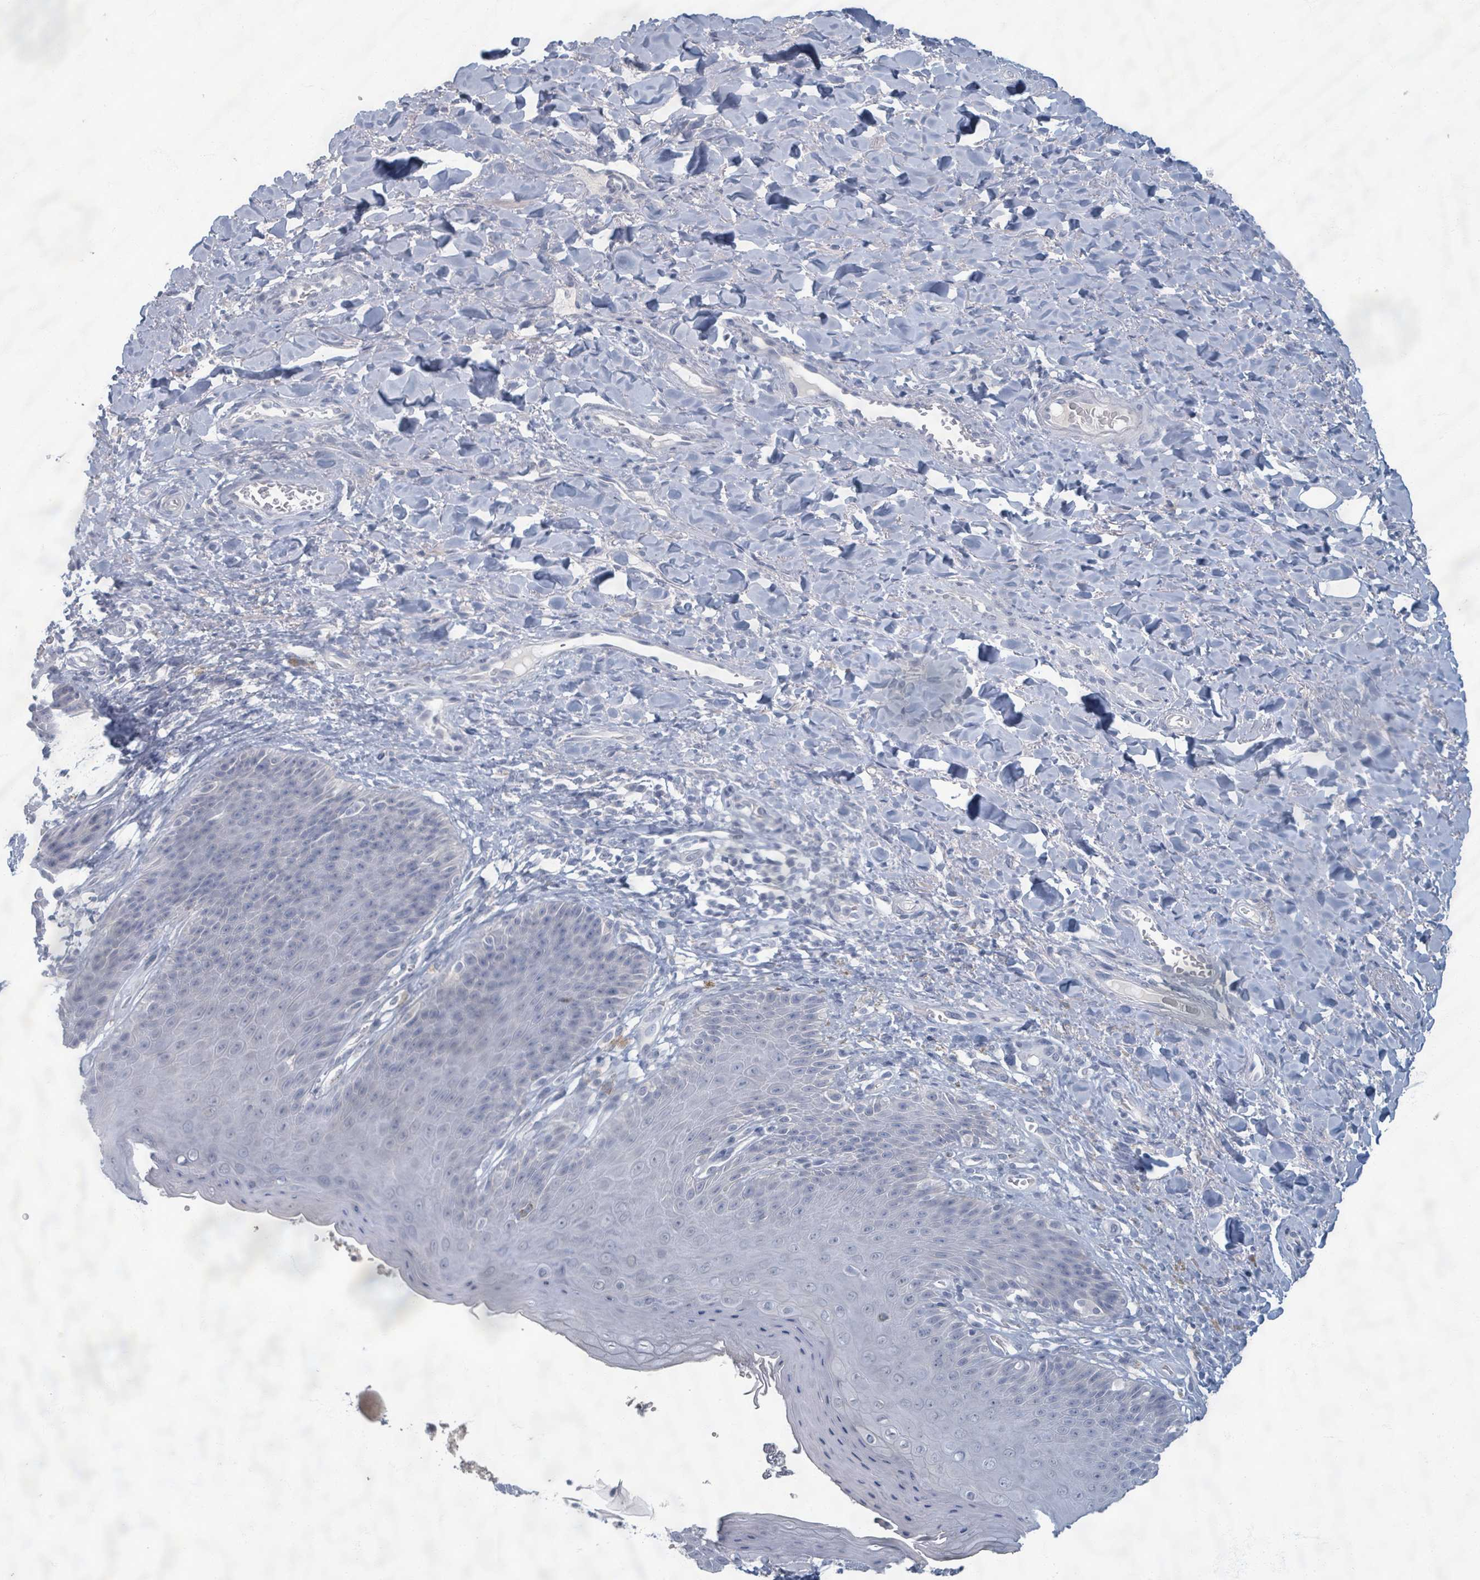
{"staining": {"intensity": "negative", "quantity": "none", "location": "none"}, "tissue": "skin", "cell_type": "Epidermal cells", "image_type": "normal", "snomed": [{"axis": "morphology", "description": "Normal tissue, NOS"}, {"axis": "topography", "description": "Anal"}], "caption": "The immunohistochemistry (IHC) image has no significant staining in epidermal cells of skin.", "gene": "WNT11", "patient": {"sex": "female", "age": 89}}